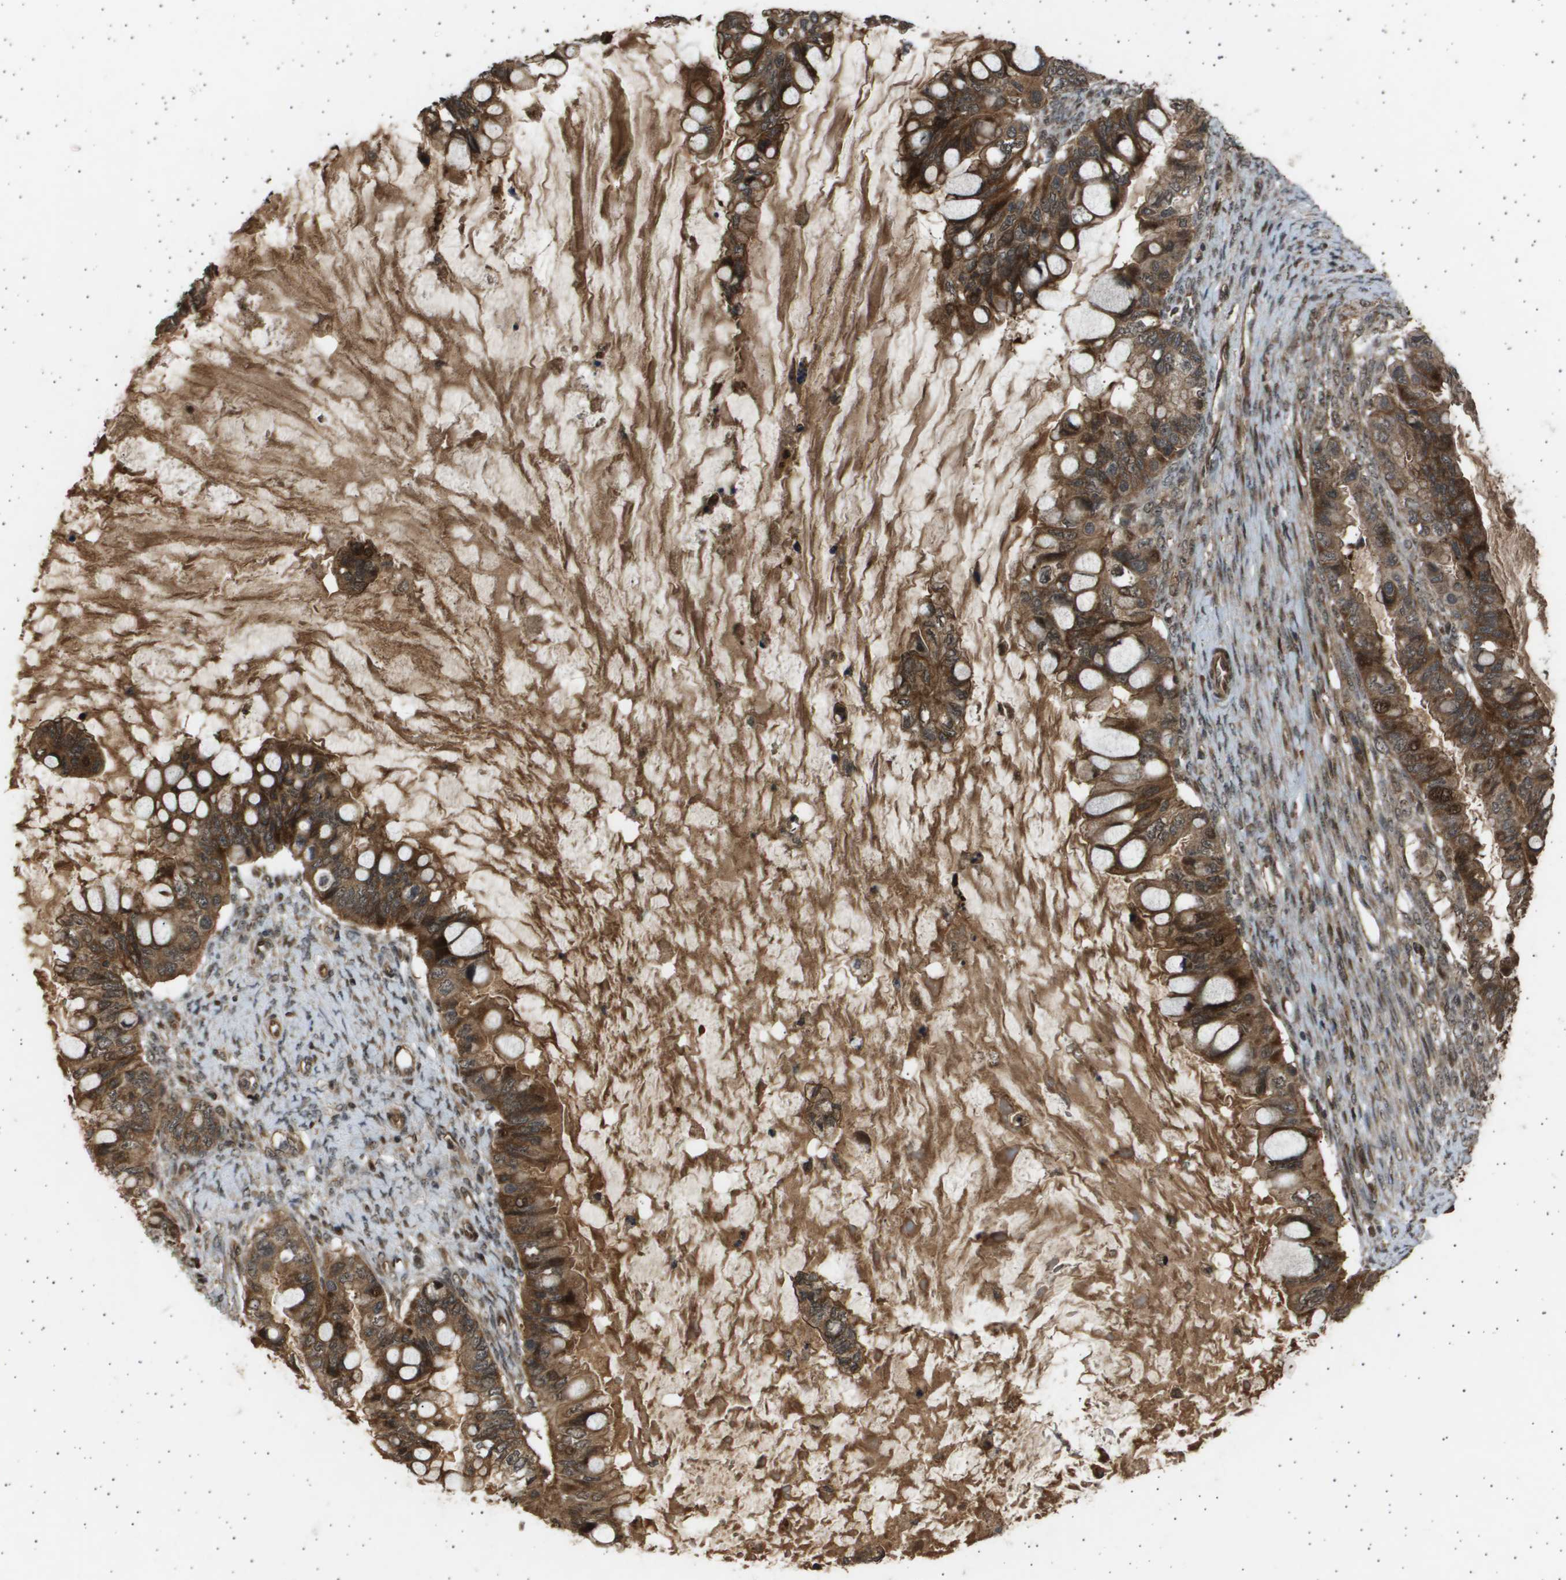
{"staining": {"intensity": "moderate", "quantity": ">75%", "location": "cytoplasmic/membranous,nuclear"}, "tissue": "ovarian cancer", "cell_type": "Tumor cells", "image_type": "cancer", "snomed": [{"axis": "morphology", "description": "Cystadenocarcinoma, mucinous, NOS"}, {"axis": "topography", "description": "Ovary"}], "caption": "High-magnification brightfield microscopy of ovarian cancer stained with DAB (brown) and counterstained with hematoxylin (blue). tumor cells exhibit moderate cytoplasmic/membranous and nuclear positivity is seen in about>75% of cells.", "gene": "TNRC6A", "patient": {"sex": "female", "age": 80}}